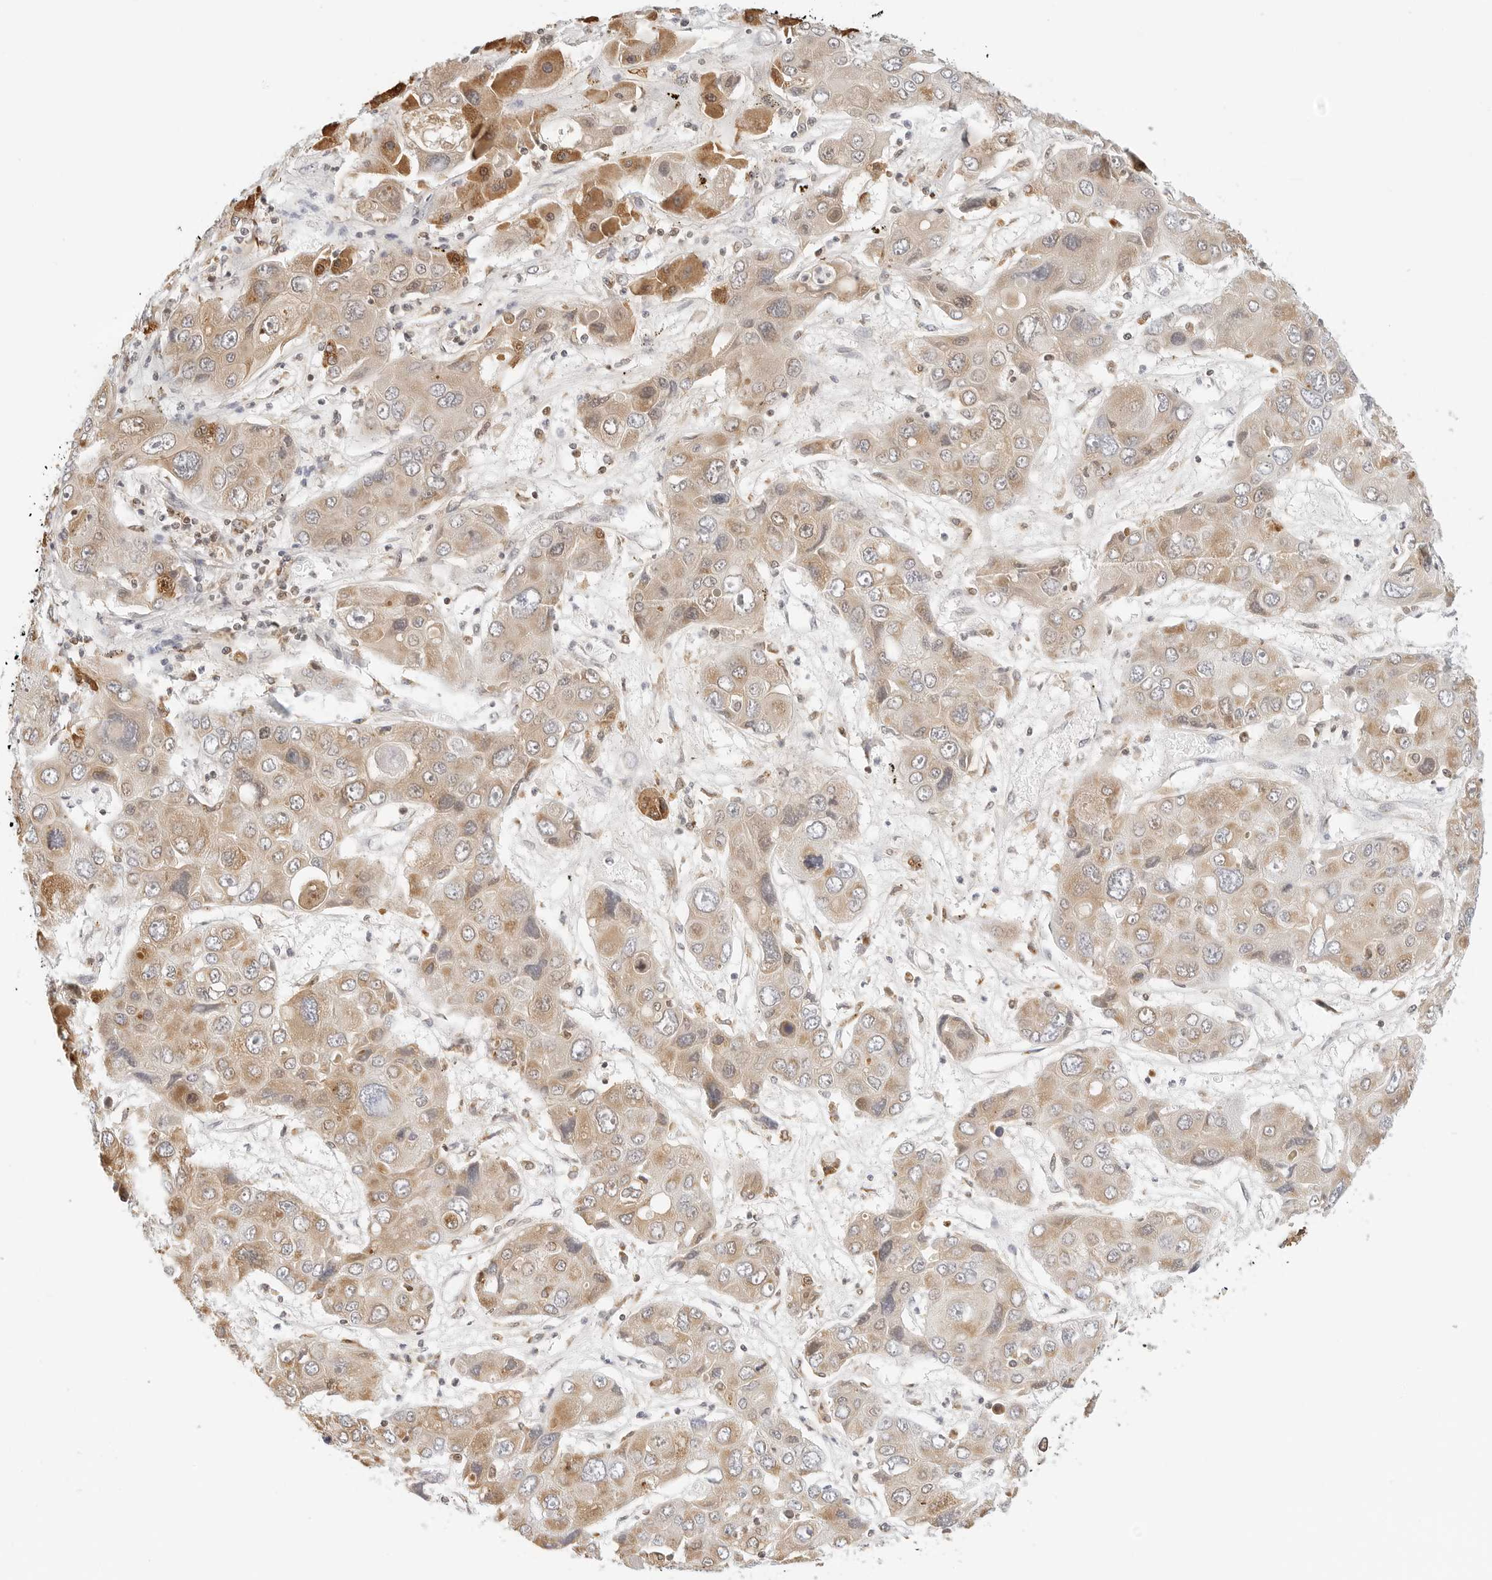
{"staining": {"intensity": "moderate", "quantity": ">75%", "location": "cytoplasmic/membranous"}, "tissue": "liver cancer", "cell_type": "Tumor cells", "image_type": "cancer", "snomed": [{"axis": "morphology", "description": "Cholangiocarcinoma"}, {"axis": "topography", "description": "Liver"}], "caption": "Liver cholangiocarcinoma tissue reveals moderate cytoplasmic/membranous positivity in approximately >75% of tumor cells Using DAB (3,3'-diaminobenzidine) (brown) and hematoxylin (blue) stains, captured at high magnification using brightfield microscopy.", "gene": "ATL1", "patient": {"sex": "male", "age": 67}}